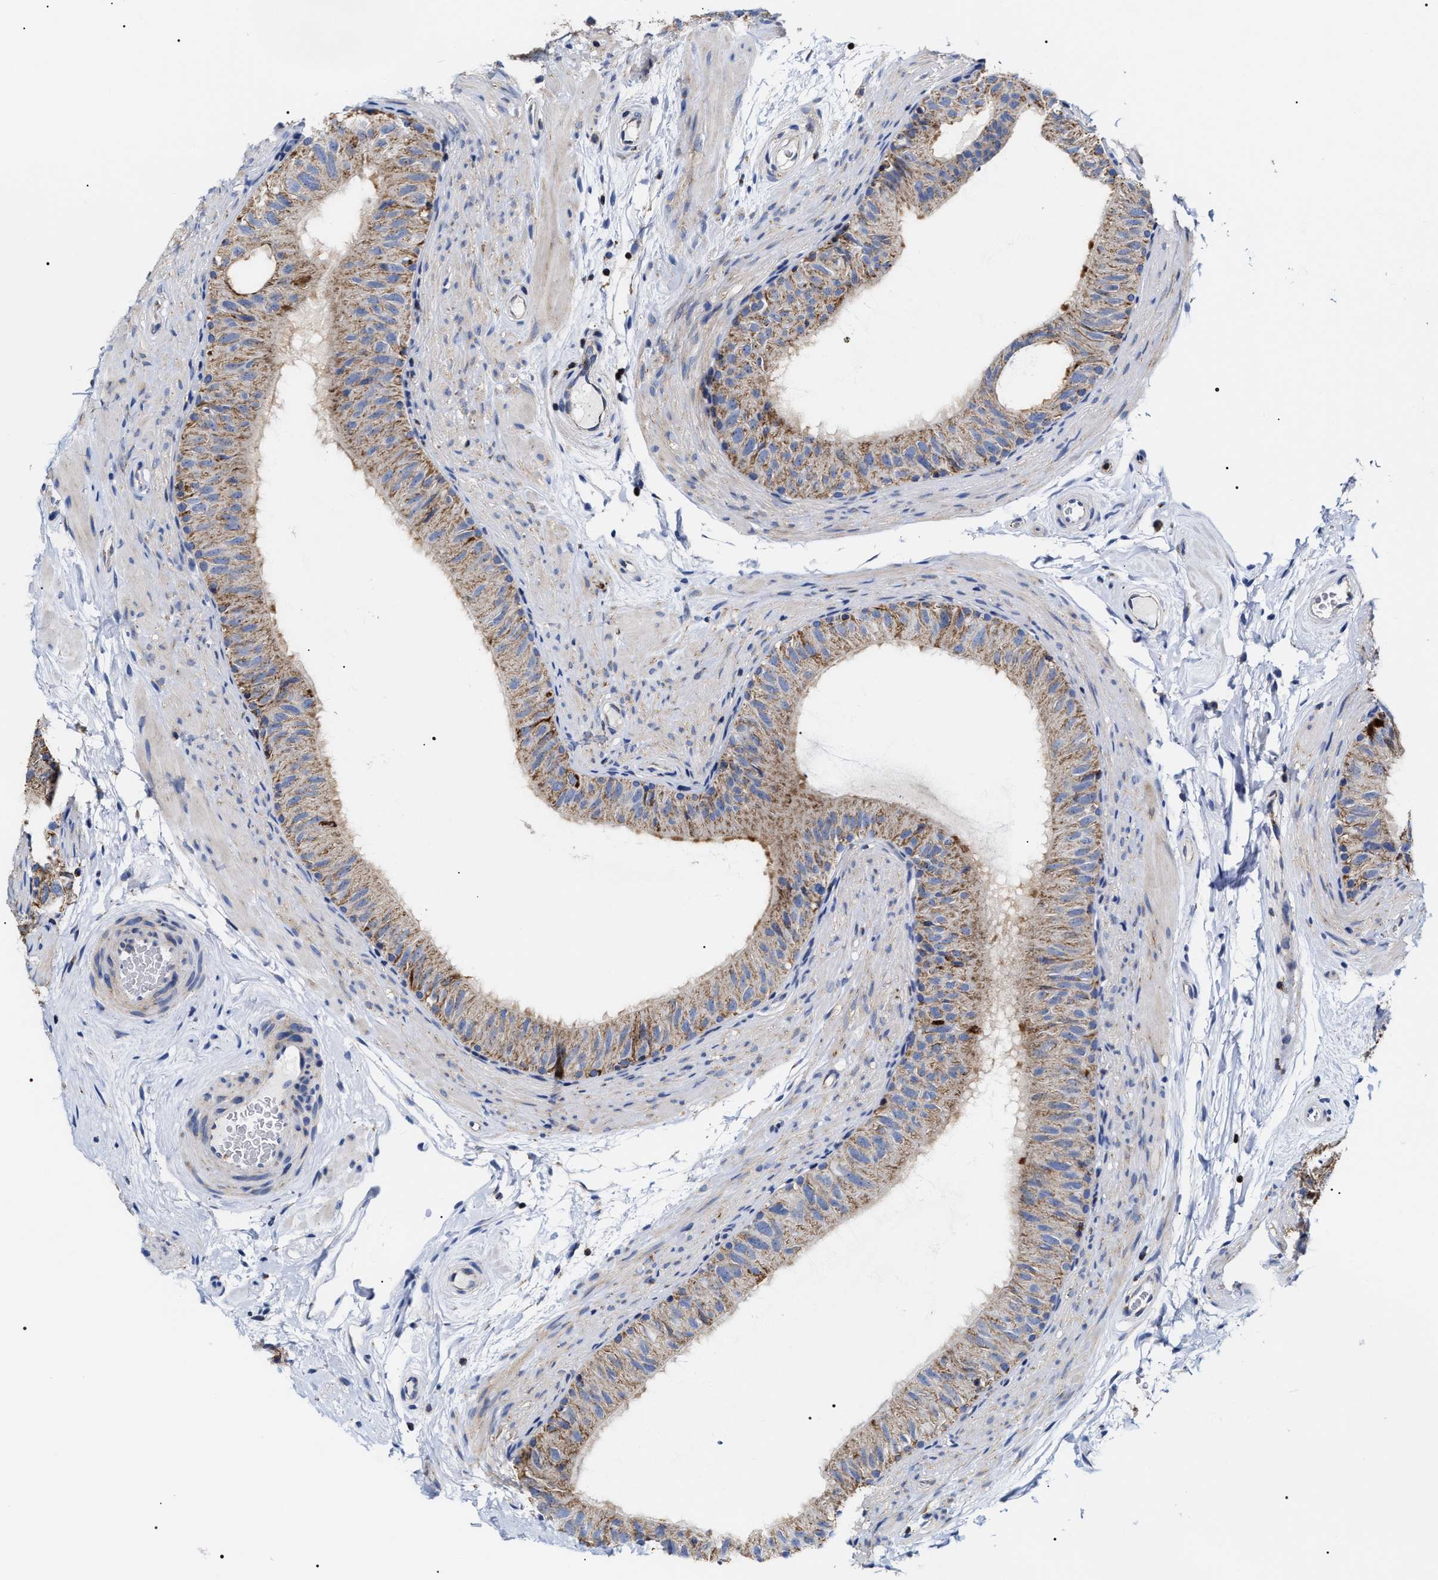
{"staining": {"intensity": "strong", "quantity": "25%-75%", "location": "cytoplasmic/membranous"}, "tissue": "epididymis", "cell_type": "Glandular cells", "image_type": "normal", "snomed": [{"axis": "morphology", "description": "Normal tissue, NOS"}, {"axis": "topography", "description": "Epididymis"}], "caption": "Strong cytoplasmic/membranous expression is seen in about 25%-75% of glandular cells in normal epididymis.", "gene": "COG5", "patient": {"sex": "male", "age": 34}}